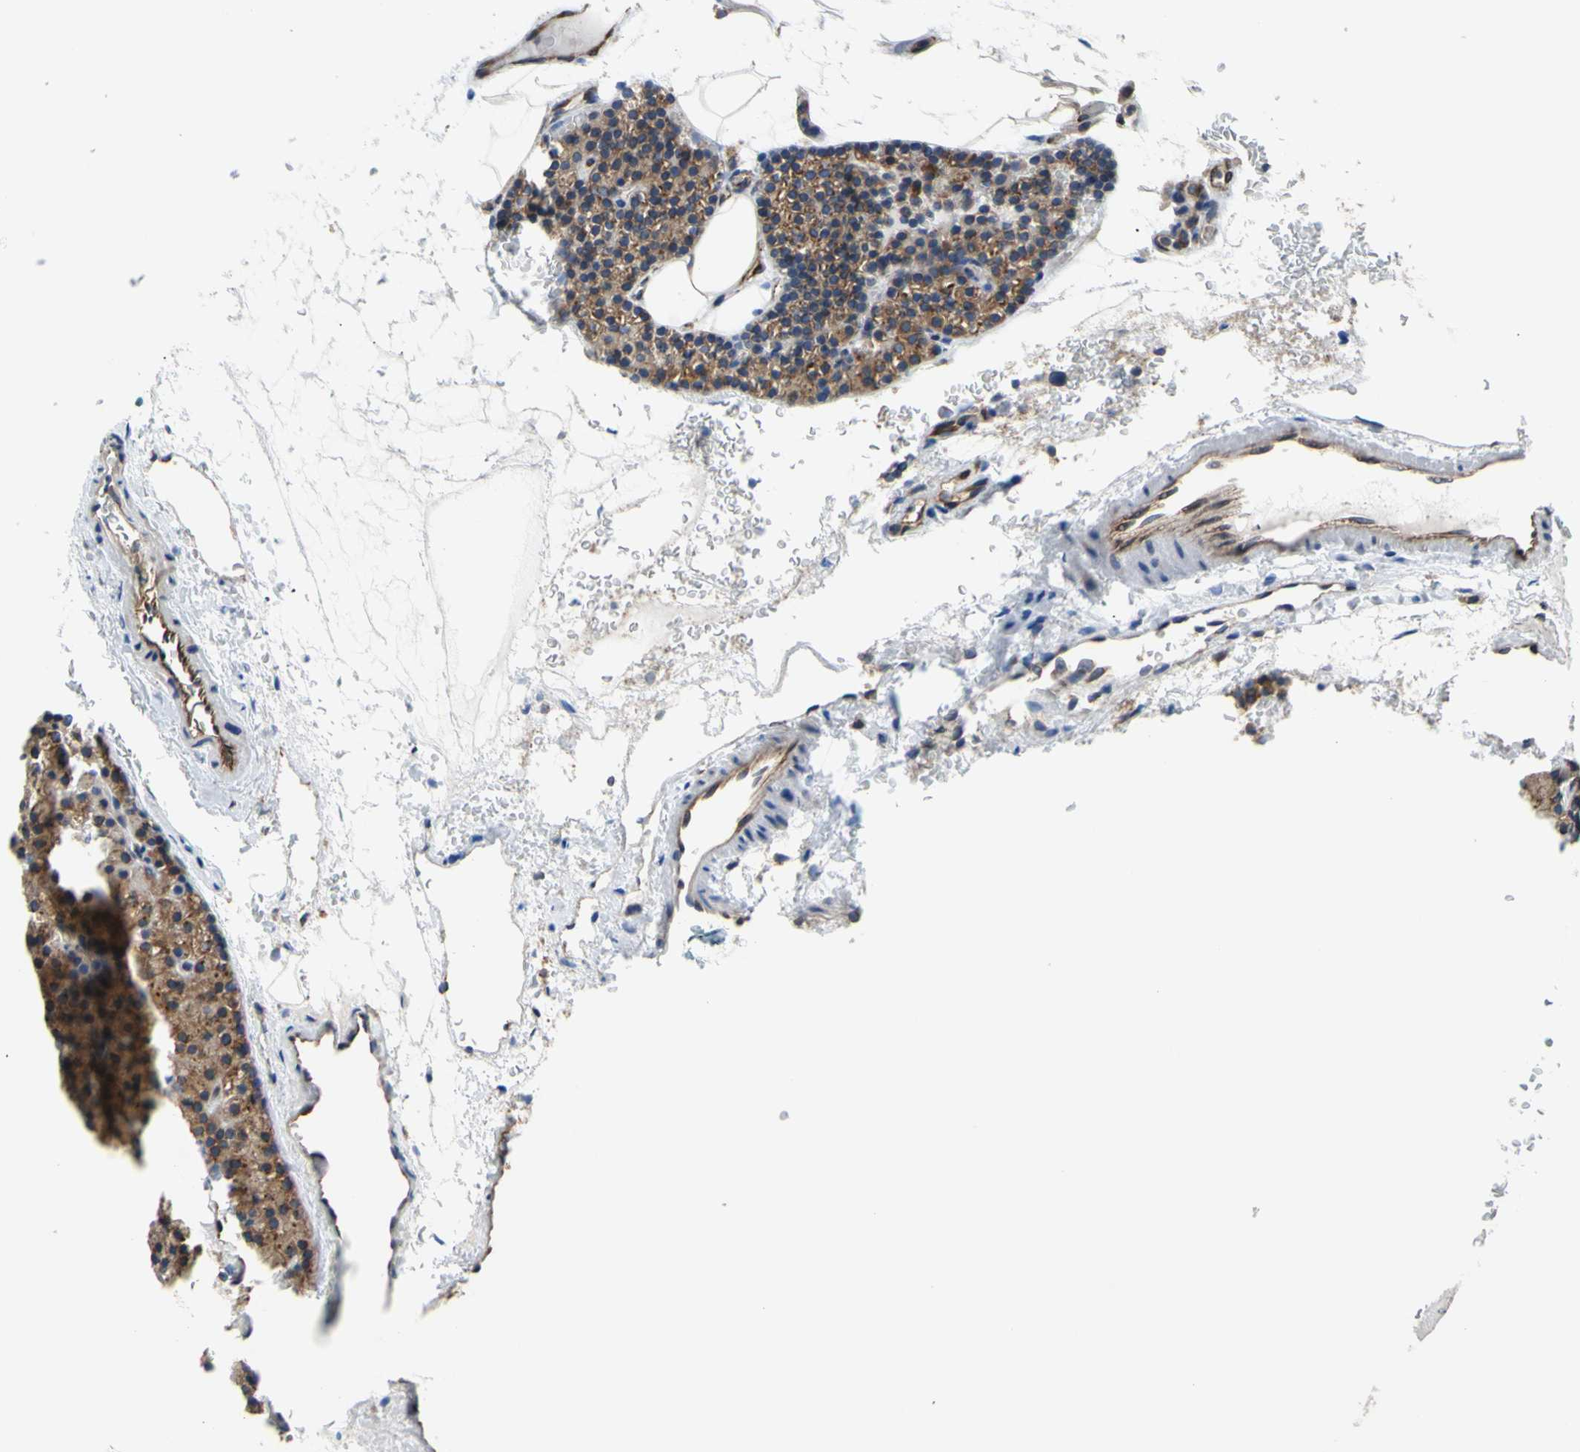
{"staining": {"intensity": "moderate", "quantity": ">75%", "location": "cytoplasmic/membranous"}, "tissue": "parathyroid gland", "cell_type": "Glandular cells", "image_type": "normal", "snomed": [{"axis": "morphology", "description": "Normal tissue, NOS"}, {"axis": "morphology", "description": "Hyperplasia, NOS"}, {"axis": "topography", "description": "Parathyroid gland"}], "caption": "Protein staining exhibits moderate cytoplasmic/membranous staining in approximately >75% of glandular cells in normal parathyroid gland. (DAB IHC with brightfield microscopy, high magnification).", "gene": "MGST2", "patient": {"sex": "male", "age": 44}}